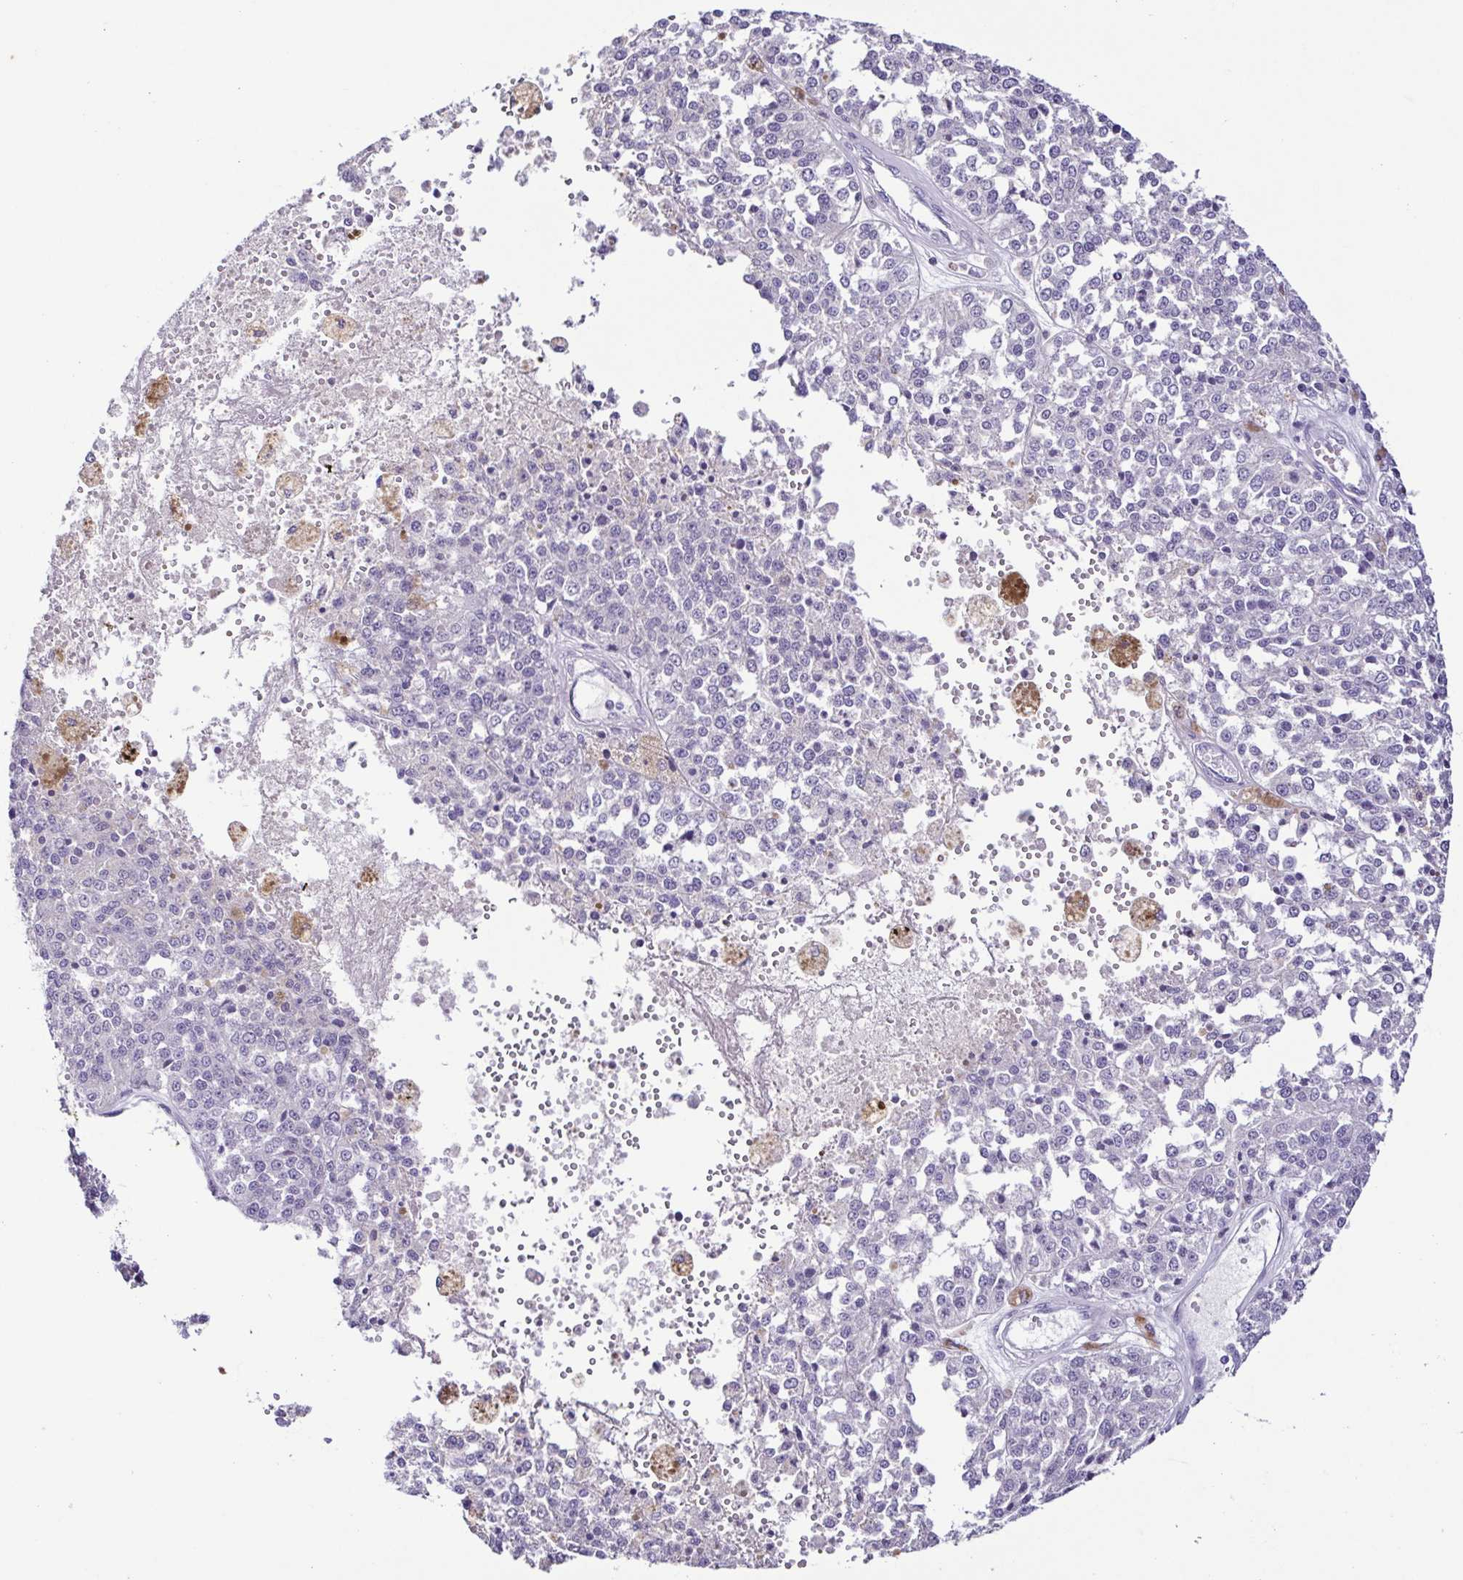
{"staining": {"intensity": "negative", "quantity": "none", "location": "none"}, "tissue": "melanoma", "cell_type": "Tumor cells", "image_type": "cancer", "snomed": [{"axis": "morphology", "description": "Malignant melanoma, Metastatic site"}, {"axis": "topography", "description": "Lymph node"}], "caption": "Melanoma stained for a protein using IHC shows no staining tumor cells.", "gene": "TERT", "patient": {"sex": "female", "age": 64}}